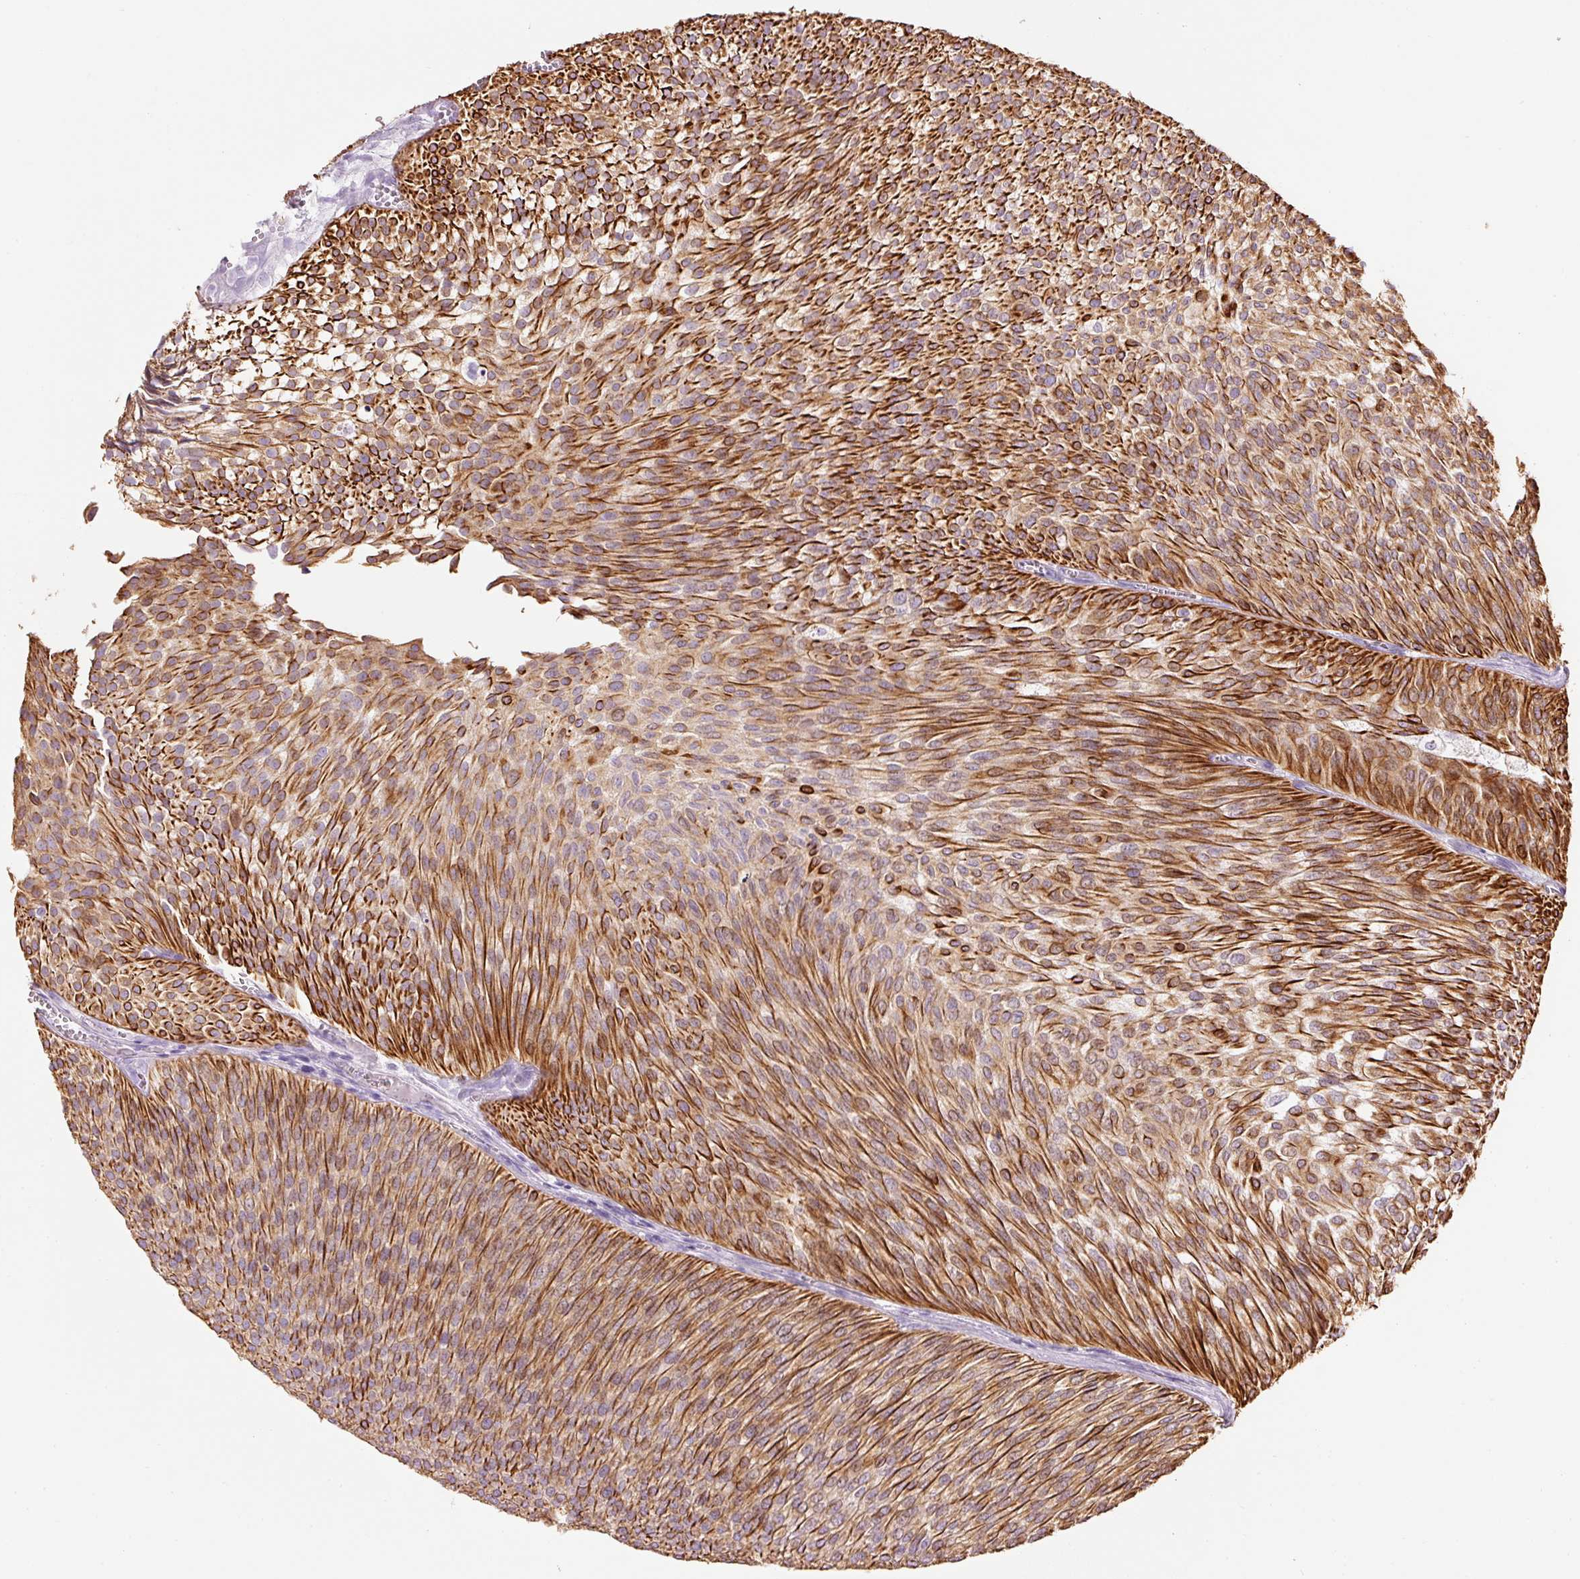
{"staining": {"intensity": "strong", "quantity": ">75%", "location": "cytoplasmic/membranous"}, "tissue": "urothelial cancer", "cell_type": "Tumor cells", "image_type": "cancer", "snomed": [{"axis": "morphology", "description": "Urothelial carcinoma, Low grade"}, {"axis": "topography", "description": "Urinary bladder"}], "caption": "Strong cytoplasmic/membranous protein expression is present in about >75% of tumor cells in urothelial cancer. (Brightfield microscopy of DAB IHC at high magnification).", "gene": "CARD16", "patient": {"sex": "male", "age": 91}}